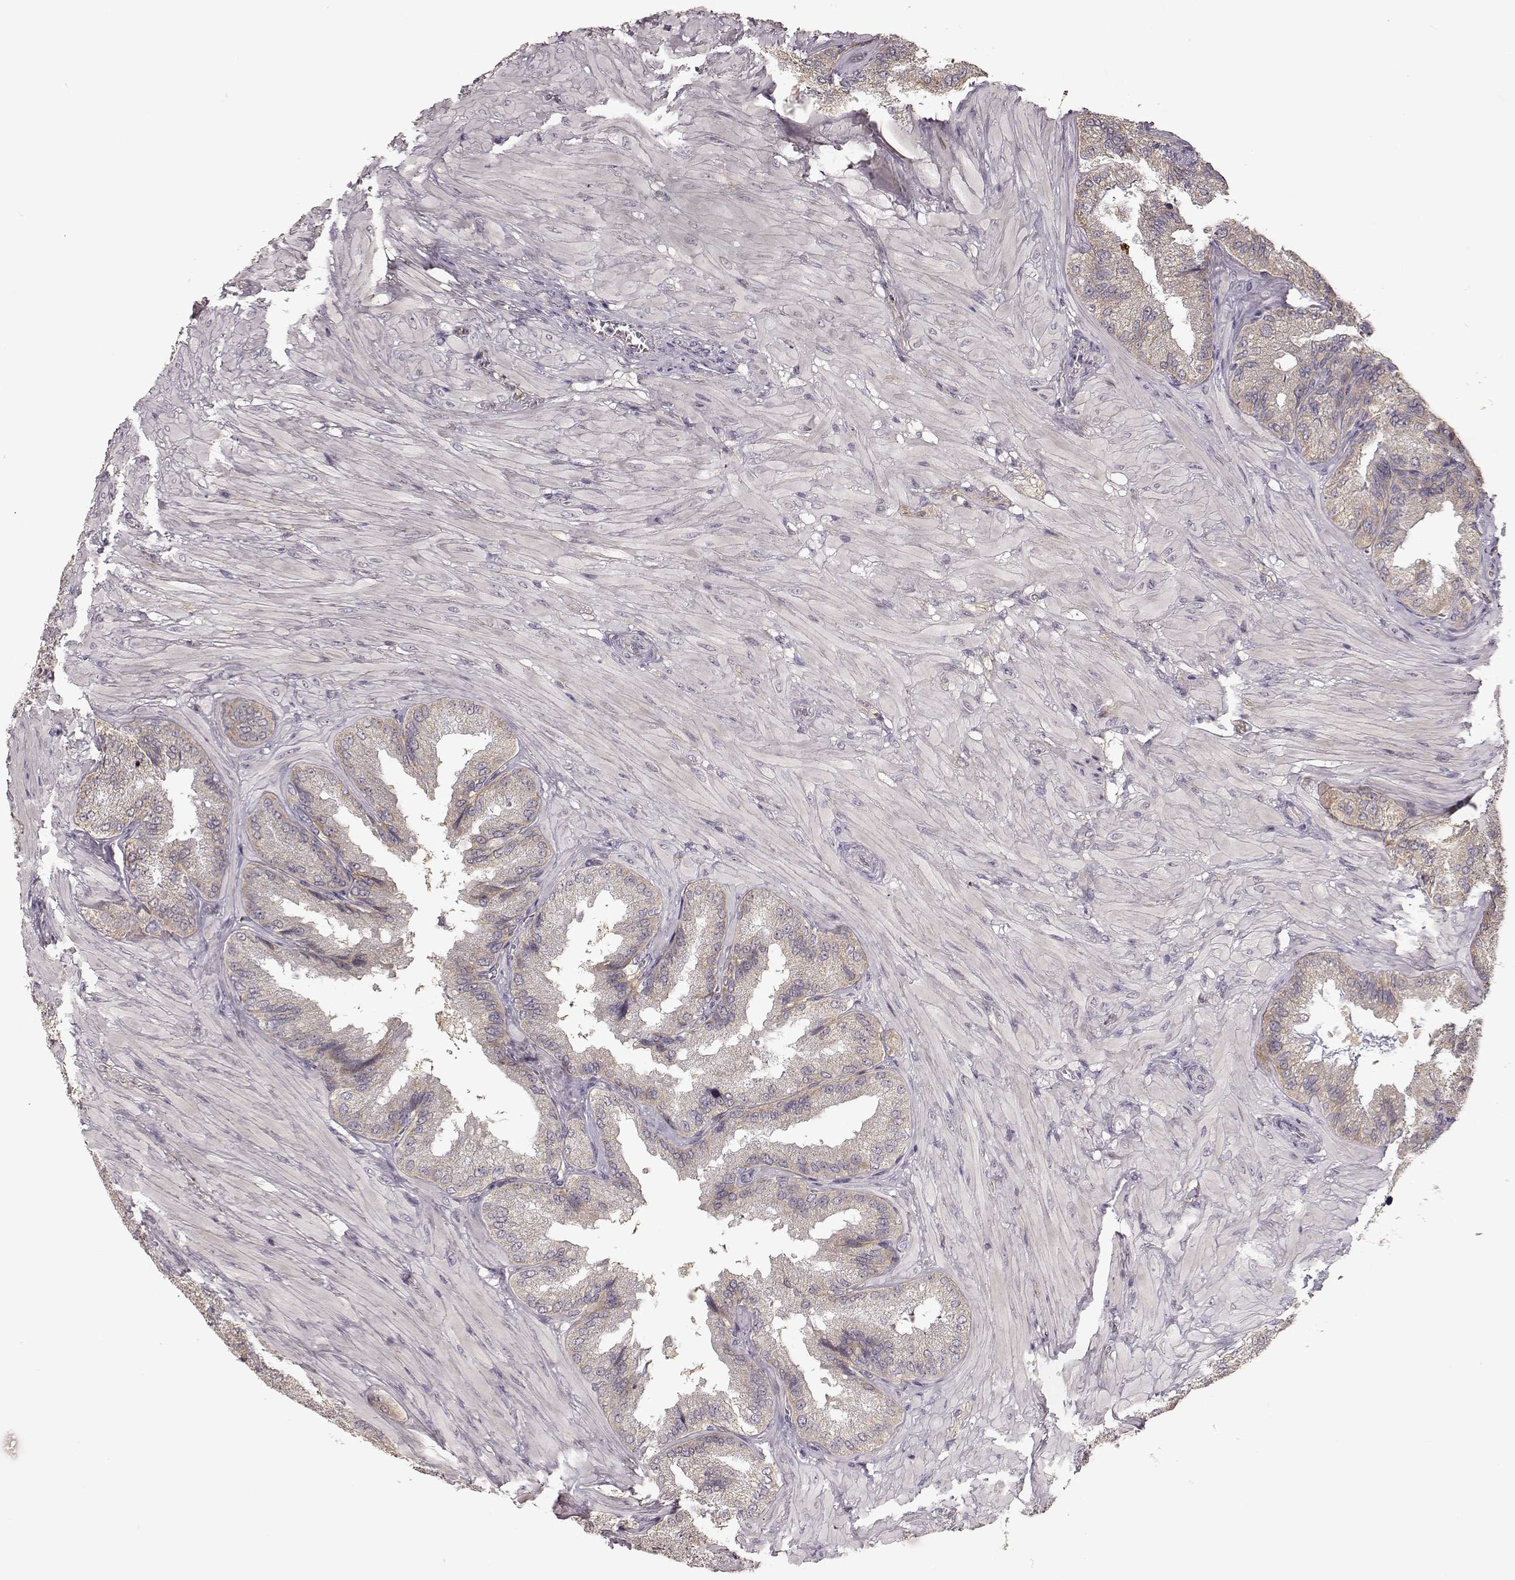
{"staining": {"intensity": "weak", "quantity": "<25%", "location": "cytoplasmic/membranous"}, "tissue": "seminal vesicle", "cell_type": "Glandular cells", "image_type": "normal", "snomed": [{"axis": "morphology", "description": "Normal tissue, NOS"}, {"axis": "topography", "description": "Seminal veicle"}], "caption": "Glandular cells show no significant protein positivity in benign seminal vesicle. (DAB immunohistochemistry (IHC) with hematoxylin counter stain).", "gene": "ERBB3", "patient": {"sex": "male", "age": 37}}